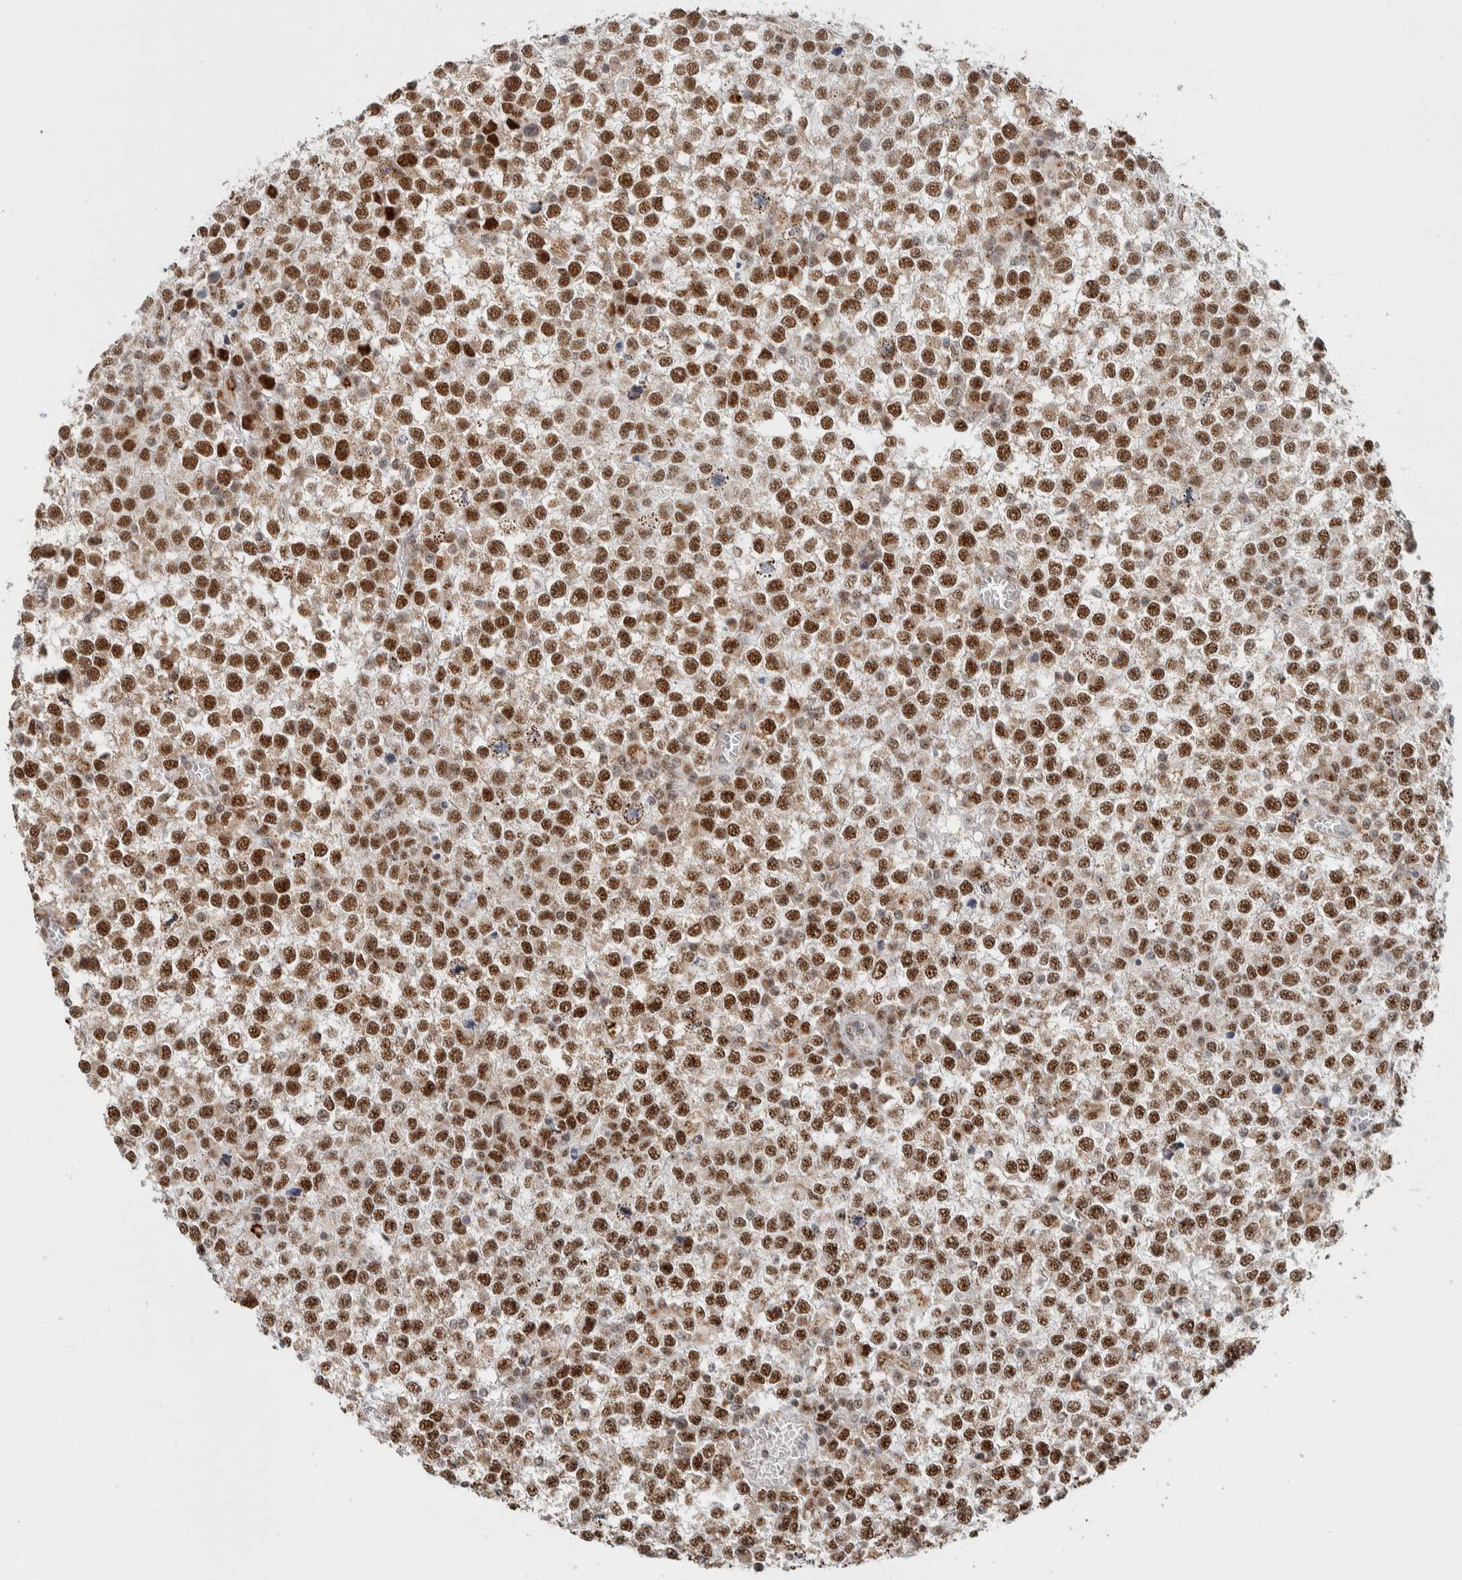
{"staining": {"intensity": "strong", "quantity": ">75%", "location": "nuclear"}, "tissue": "testis cancer", "cell_type": "Tumor cells", "image_type": "cancer", "snomed": [{"axis": "morphology", "description": "Seminoma, NOS"}, {"axis": "topography", "description": "Testis"}], "caption": "The histopathology image reveals staining of testis cancer (seminoma), revealing strong nuclear protein staining (brown color) within tumor cells.", "gene": "TSPAN32", "patient": {"sex": "male", "age": 65}}